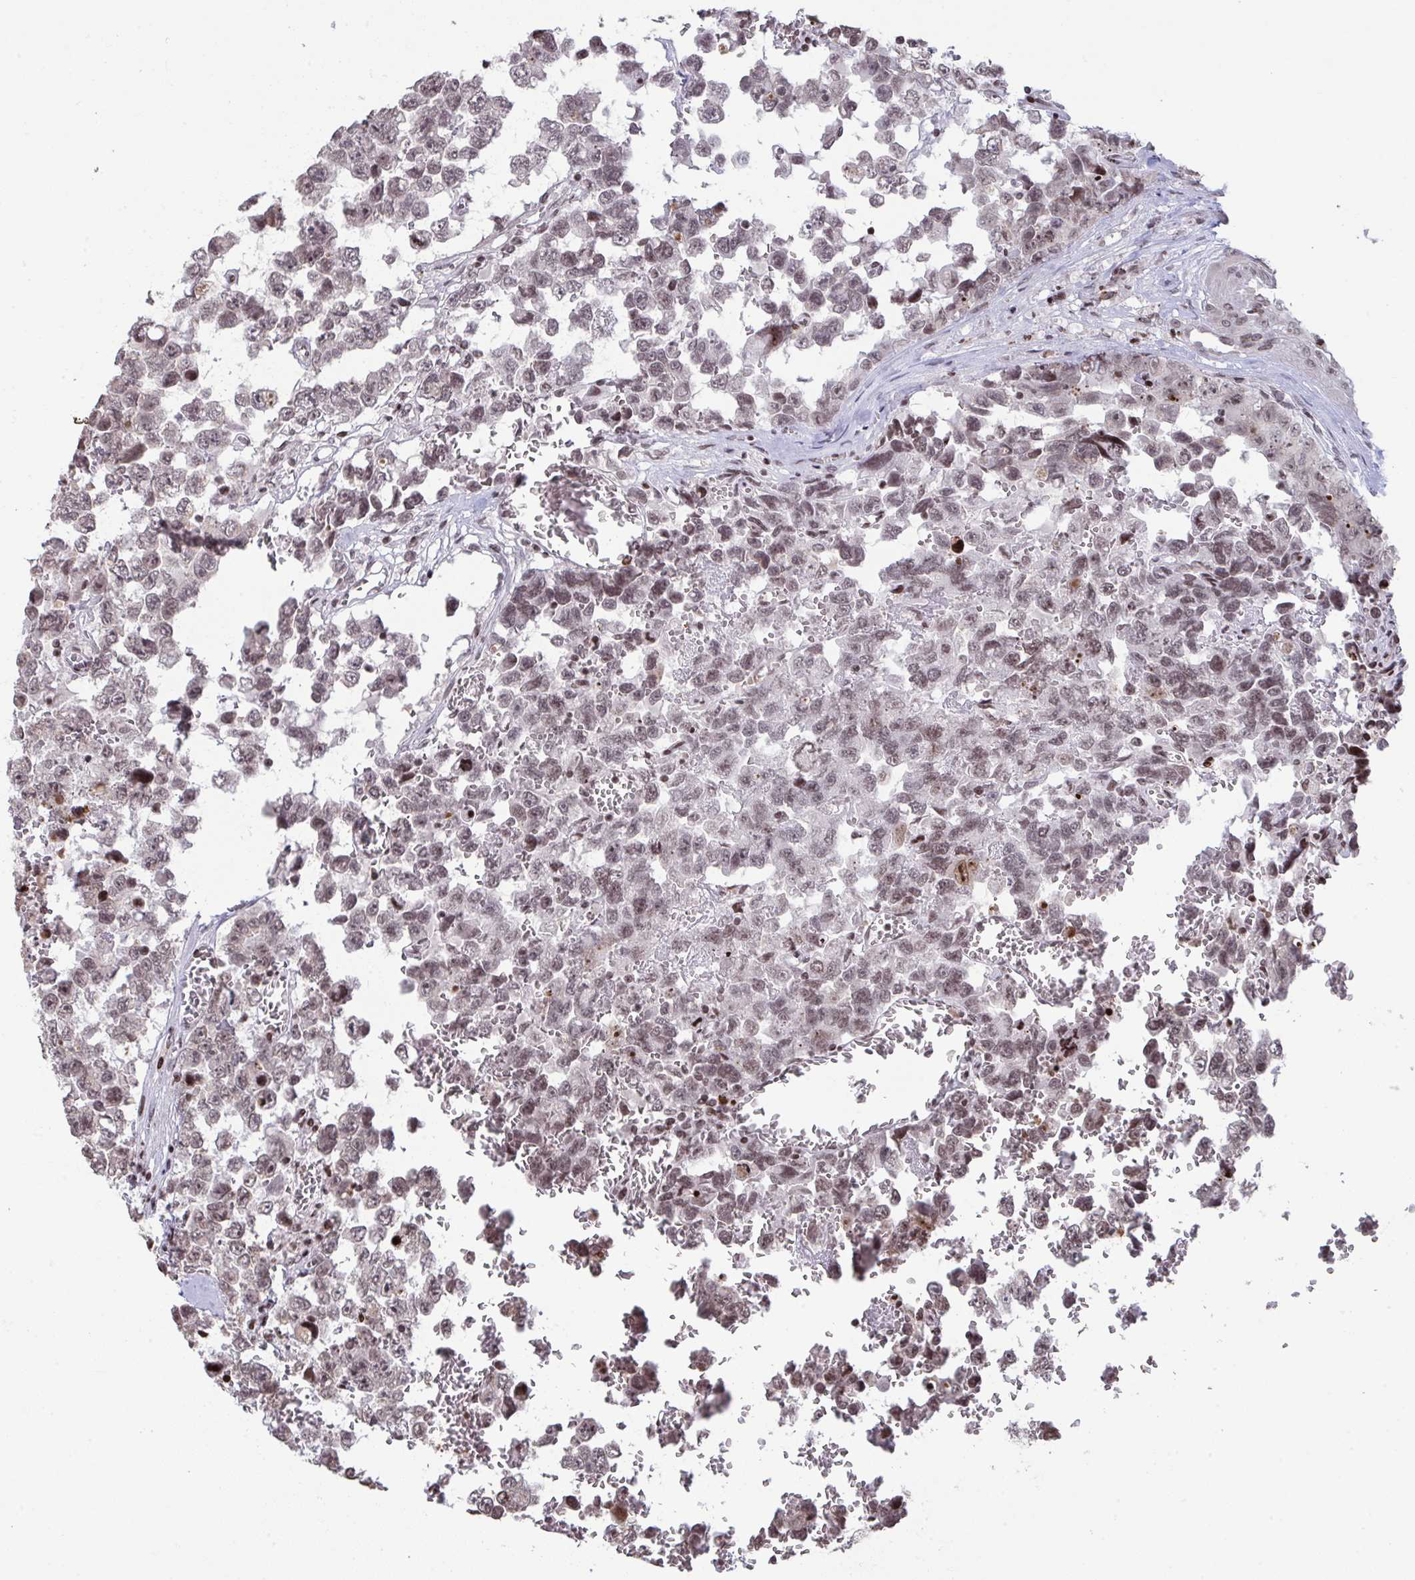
{"staining": {"intensity": "weak", "quantity": "25%-75%", "location": "nuclear"}, "tissue": "testis cancer", "cell_type": "Tumor cells", "image_type": "cancer", "snomed": [{"axis": "morphology", "description": "Carcinoma, Embryonal, NOS"}, {"axis": "topography", "description": "Testis"}], "caption": "This is a micrograph of IHC staining of testis cancer (embryonal carcinoma), which shows weak positivity in the nuclear of tumor cells.", "gene": "NIP7", "patient": {"sex": "male", "age": 18}}